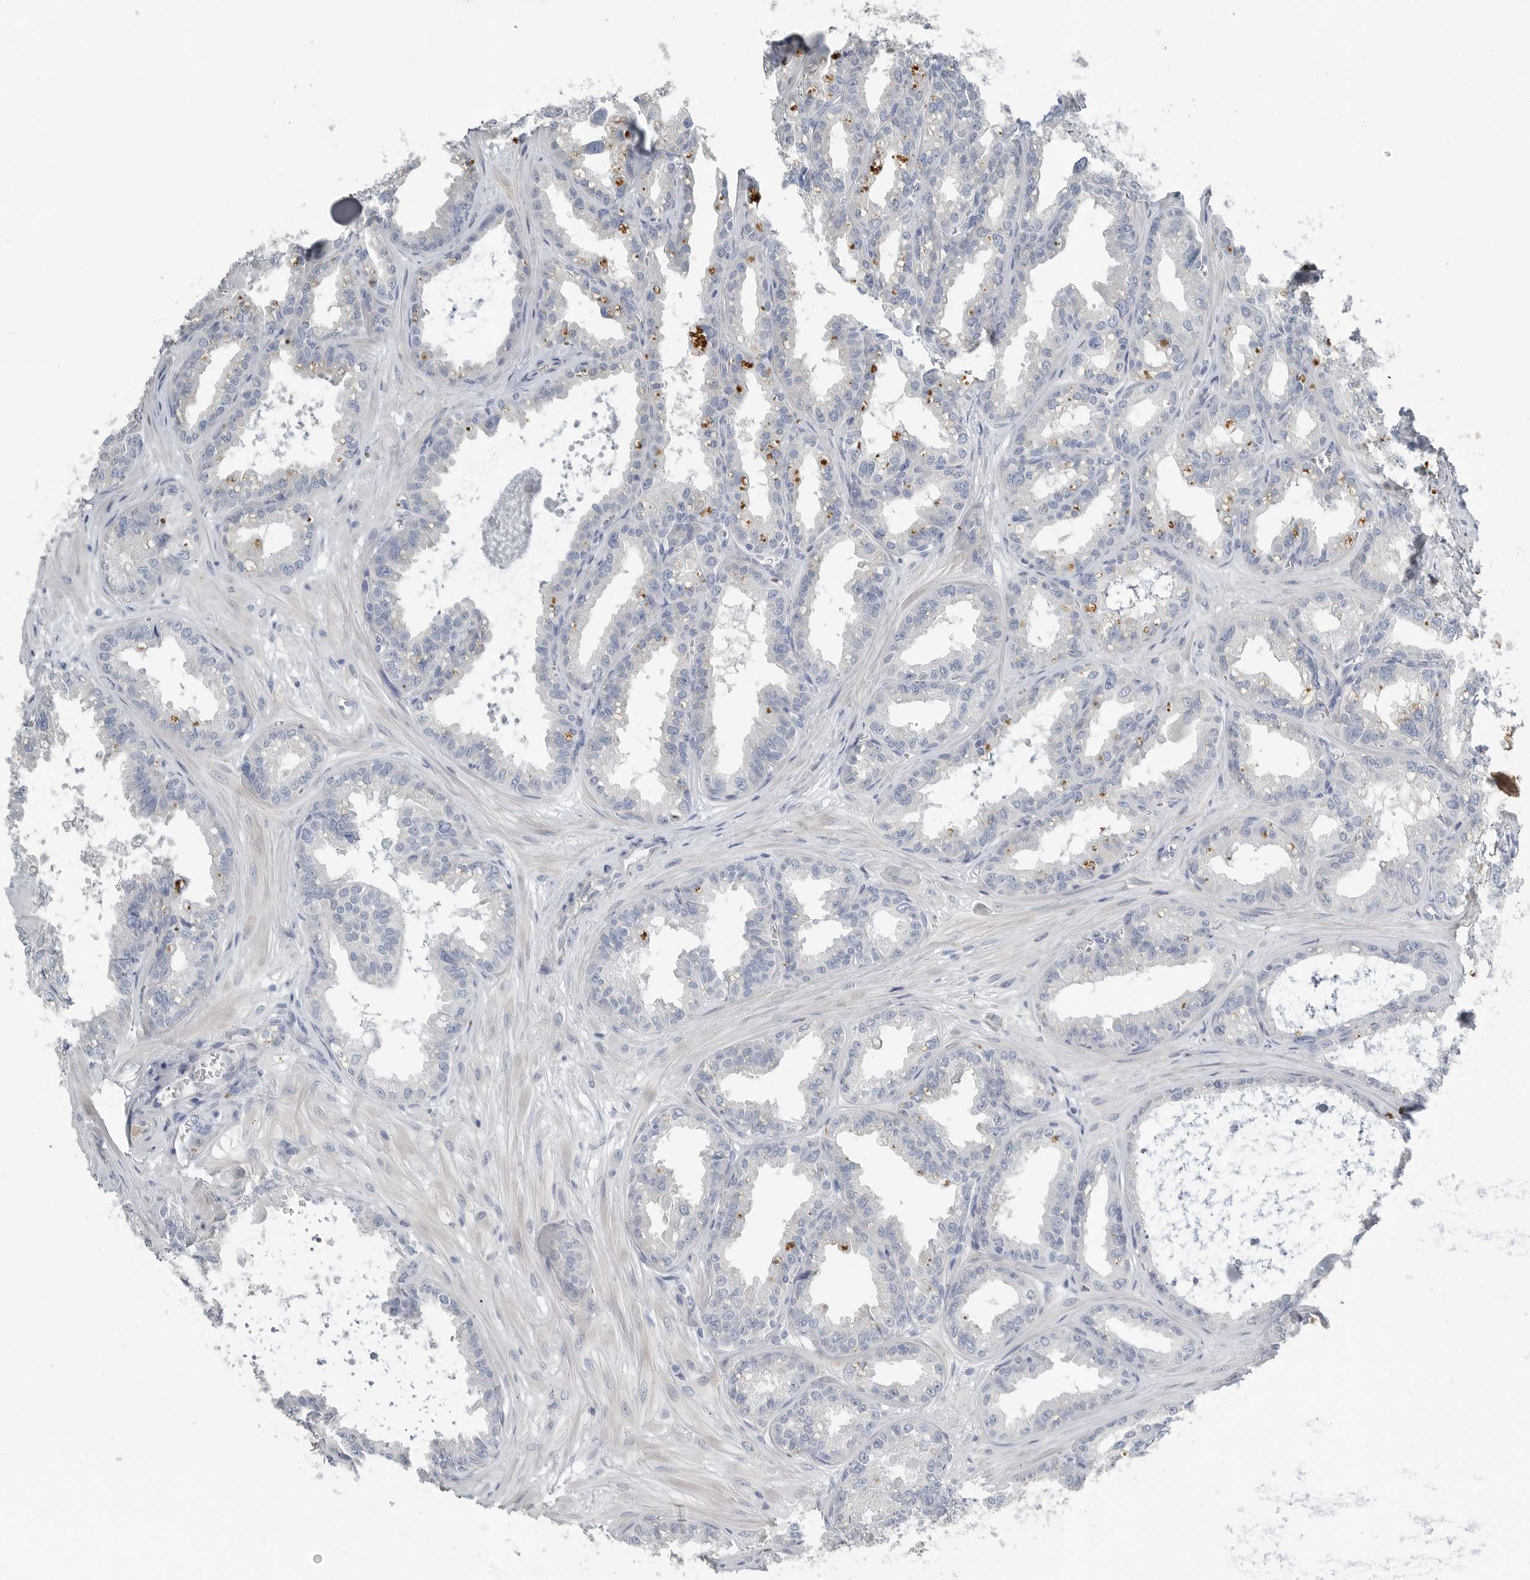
{"staining": {"intensity": "negative", "quantity": "none", "location": "none"}, "tissue": "seminal vesicle", "cell_type": "Glandular cells", "image_type": "normal", "snomed": [{"axis": "morphology", "description": "Normal tissue, NOS"}, {"axis": "topography", "description": "Prostate"}, {"axis": "topography", "description": "Seminal veicle"}], "caption": "This photomicrograph is of normal seminal vesicle stained with immunohistochemistry to label a protein in brown with the nuclei are counter-stained blue. There is no expression in glandular cells.", "gene": "SERPINB7", "patient": {"sex": "male", "age": 51}}